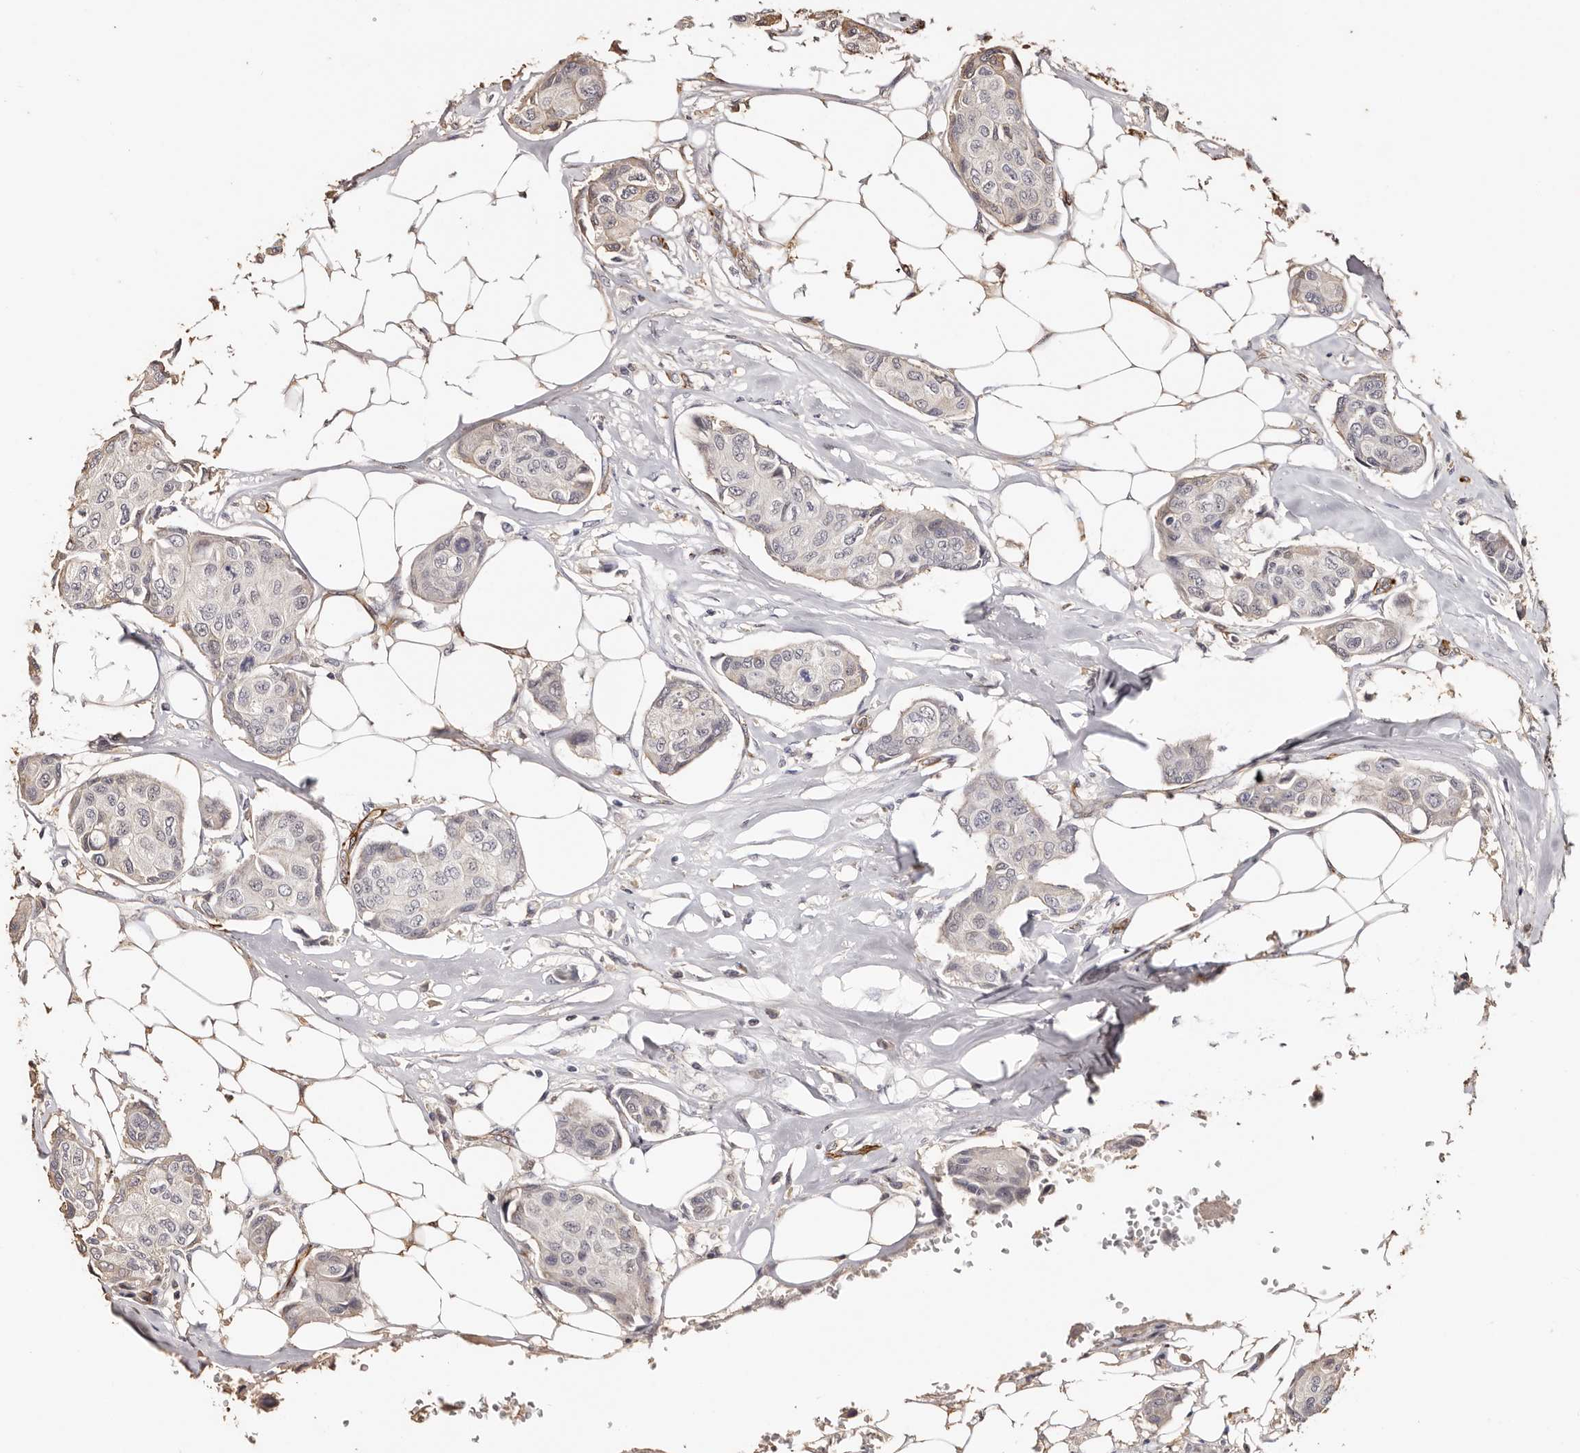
{"staining": {"intensity": "negative", "quantity": "none", "location": "none"}, "tissue": "breast cancer", "cell_type": "Tumor cells", "image_type": "cancer", "snomed": [{"axis": "morphology", "description": "Duct carcinoma"}, {"axis": "topography", "description": "Breast"}], "caption": "Tumor cells show no significant expression in breast cancer. (DAB (3,3'-diaminobenzidine) immunohistochemistry (IHC) visualized using brightfield microscopy, high magnification).", "gene": "ZNF557", "patient": {"sex": "female", "age": 80}}